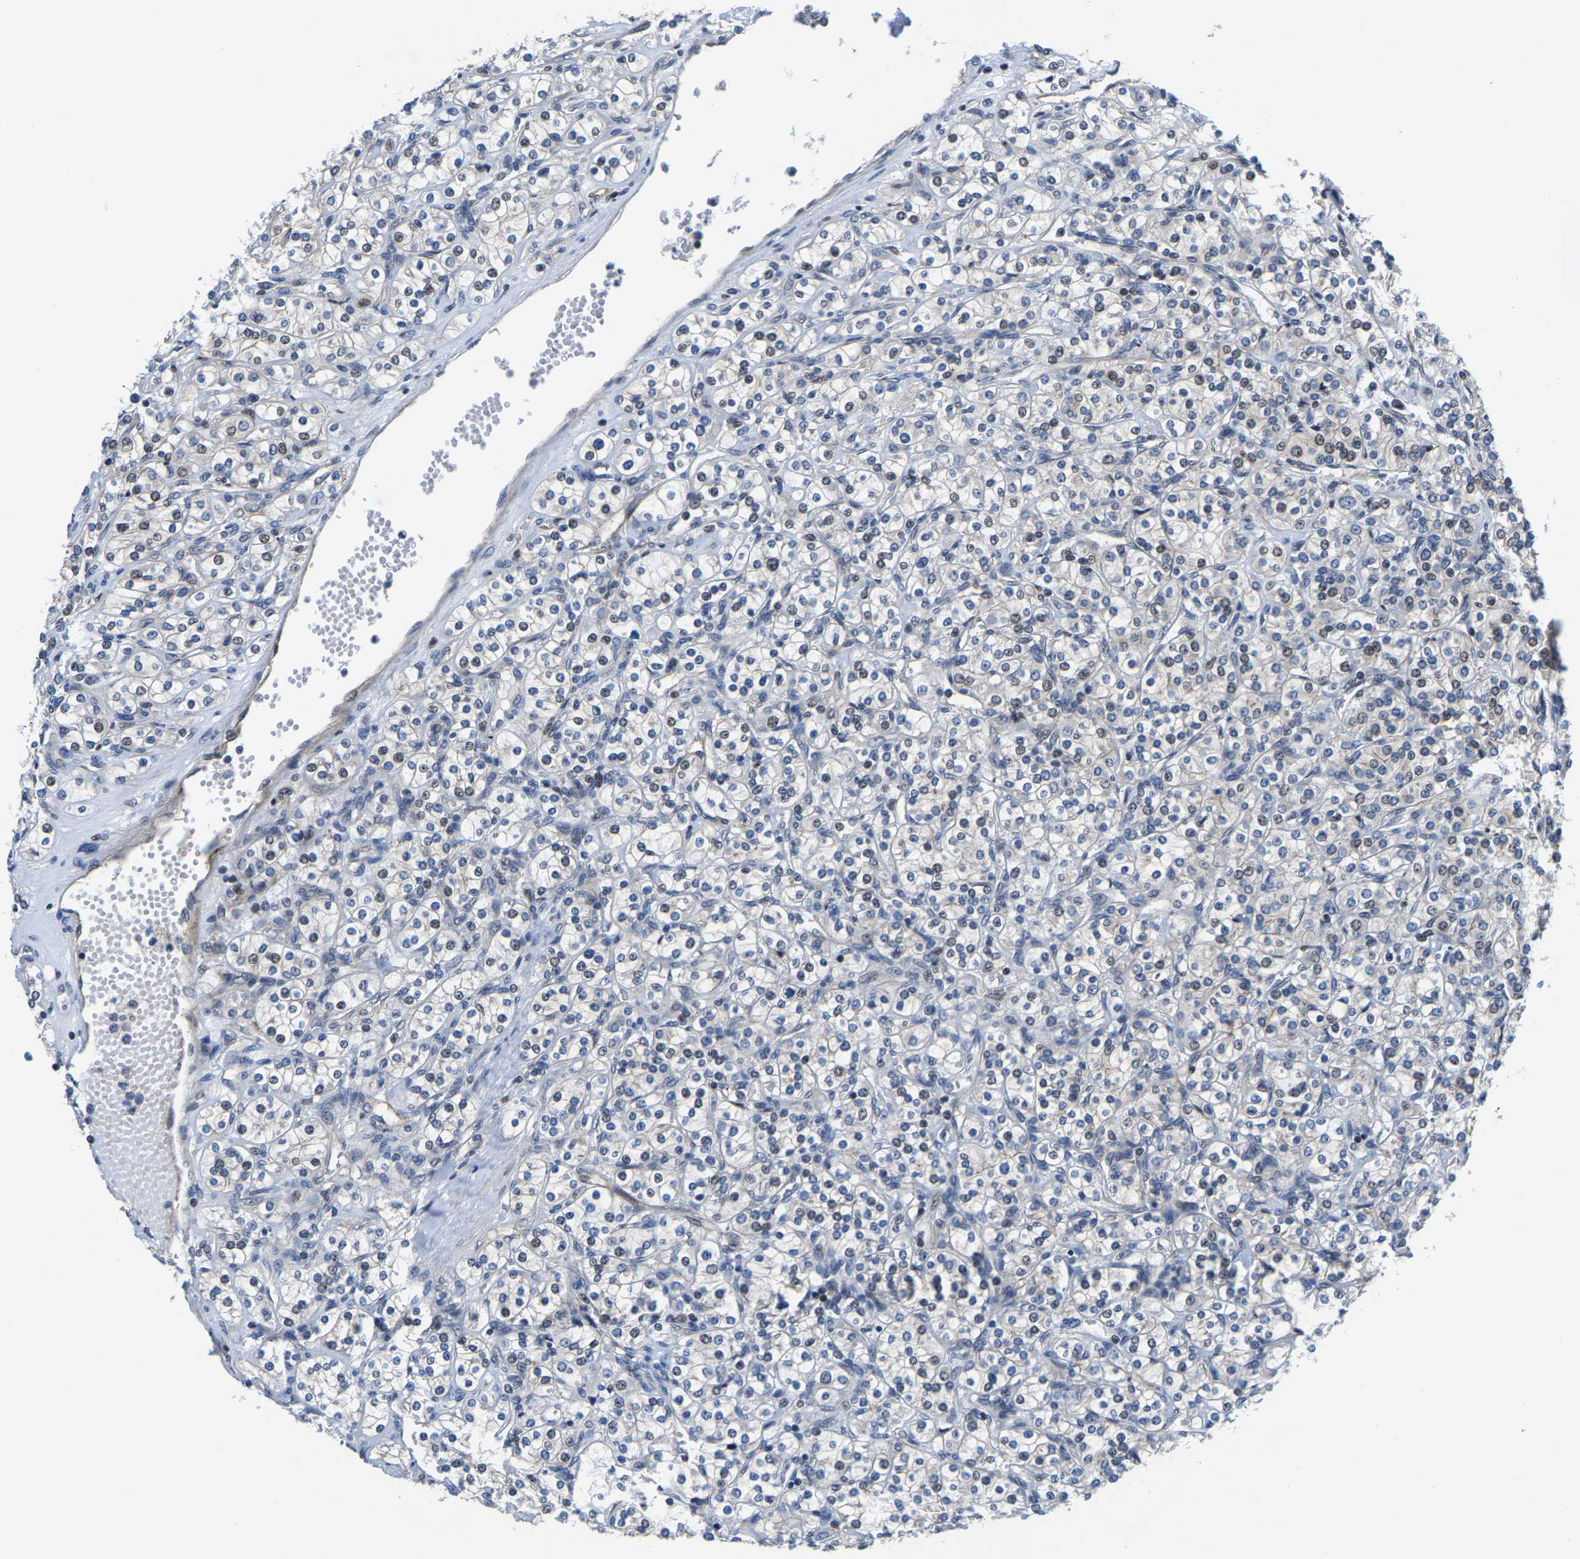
{"staining": {"intensity": "weak", "quantity": "<25%", "location": "nuclear"}, "tissue": "renal cancer", "cell_type": "Tumor cells", "image_type": "cancer", "snomed": [{"axis": "morphology", "description": "Adenocarcinoma, NOS"}, {"axis": "topography", "description": "Kidney"}], "caption": "An immunohistochemistry photomicrograph of renal adenocarcinoma is shown. There is no staining in tumor cells of renal adenocarcinoma.", "gene": "GTPBP10", "patient": {"sex": "male", "age": 77}}